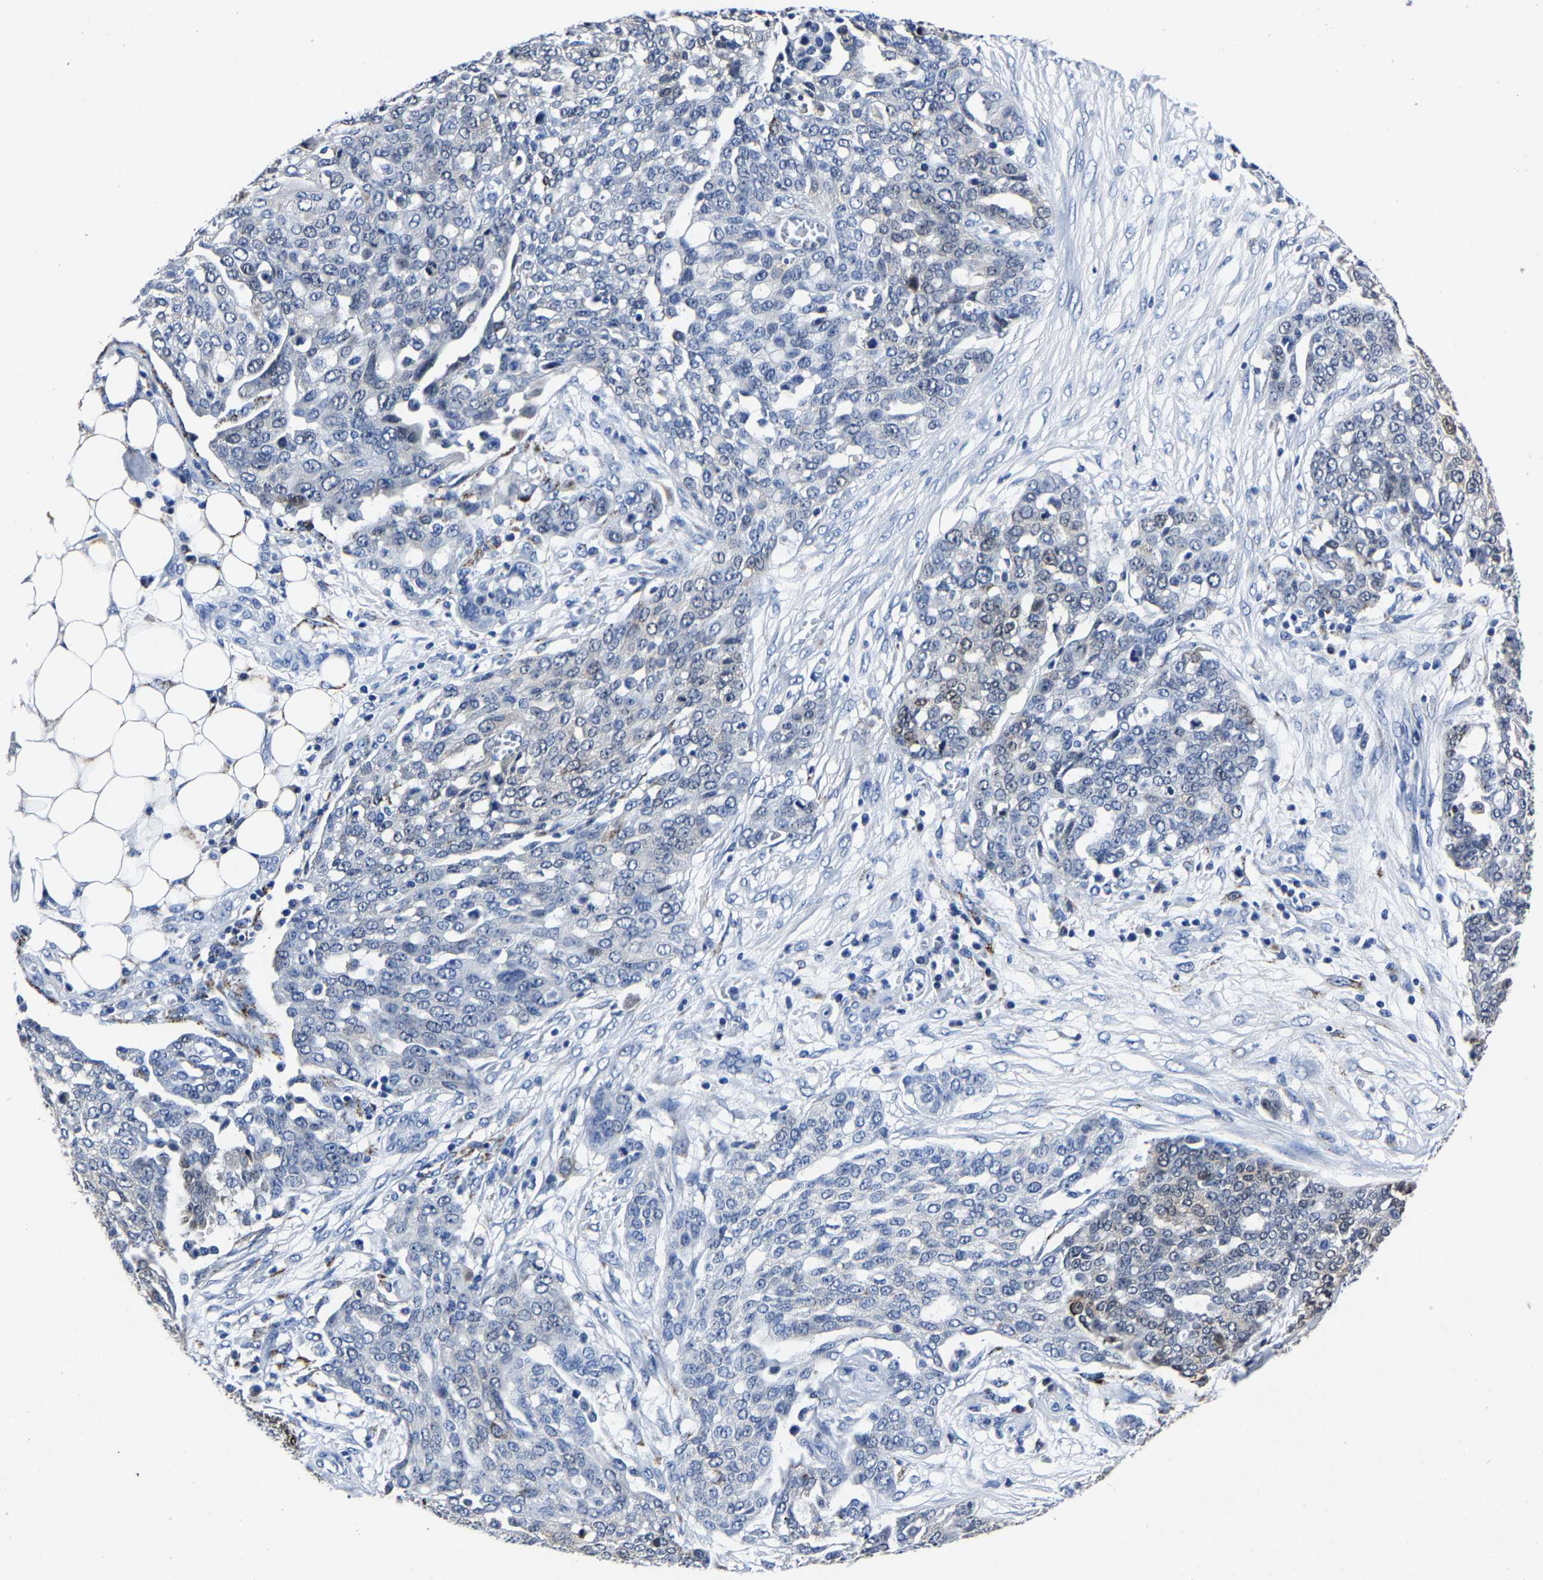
{"staining": {"intensity": "negative", "quantity": "none", "location": "none"}, "tissue": "ovarian cancer", "cell_type": "Tumor cells", "image_type": "cancer", "snomed": [{"axis": "morphology", "description": "Cystadenocarcinoma, serous, NOS"}, {"axis": "topography", "description": "Soft tissue"}, {"axis": "topography", "description": "Ovary"}], "caption": "Immunohistochemical staining of ovarian serous cystadenocarcinoma reveals no significant staining in tumor cells. Brightfield microscopy of immunohistochemistry (IHC) stained with DAB (3,3'-diaminobenzidine) (brown) and hematoxylin (blue), captured at high magnification.", "gene": "PSPH", "patient": {"sex": "female", "age": 57}}